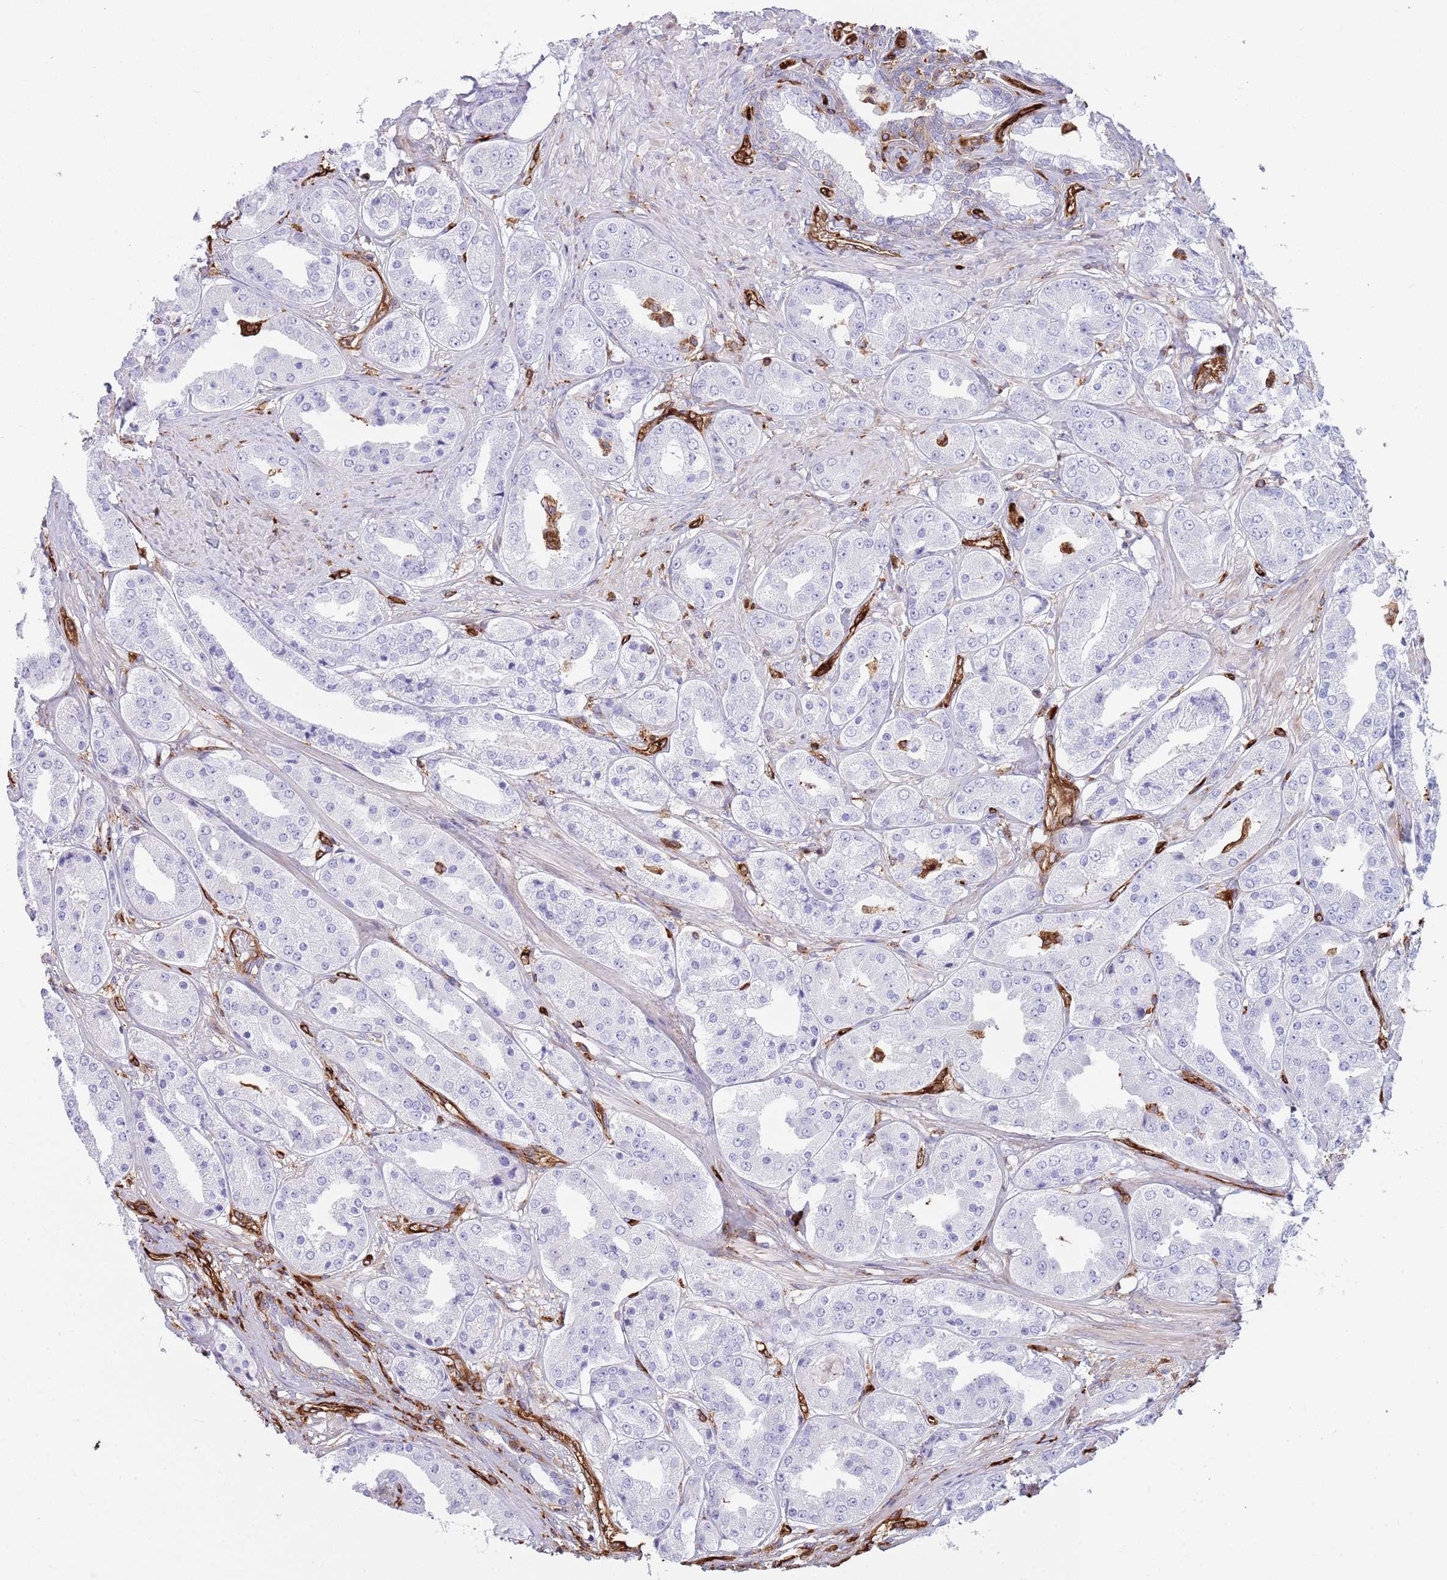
{"staining": {"intensity": "negative", "quantity": "none", "location": "none"}, "tissue": "prostate cancer", "cell_type": "Tumor cells", "image_type": "cancer", "snomed": [{"axis": "morphology", "description": "Adenocarcinoma, High grade"}, {"axis": "topography", "description": "Prostate"}], "caption": "Immunohistochemistry photomicrograph of neoplastic tissue: high-grade adenocarcinoma (prostate) stained with DAB demonstrates no significant protein positivity in tumor cells.", "gene": "KBTBD7", "patient": {"sex": "male", "age": 63}}